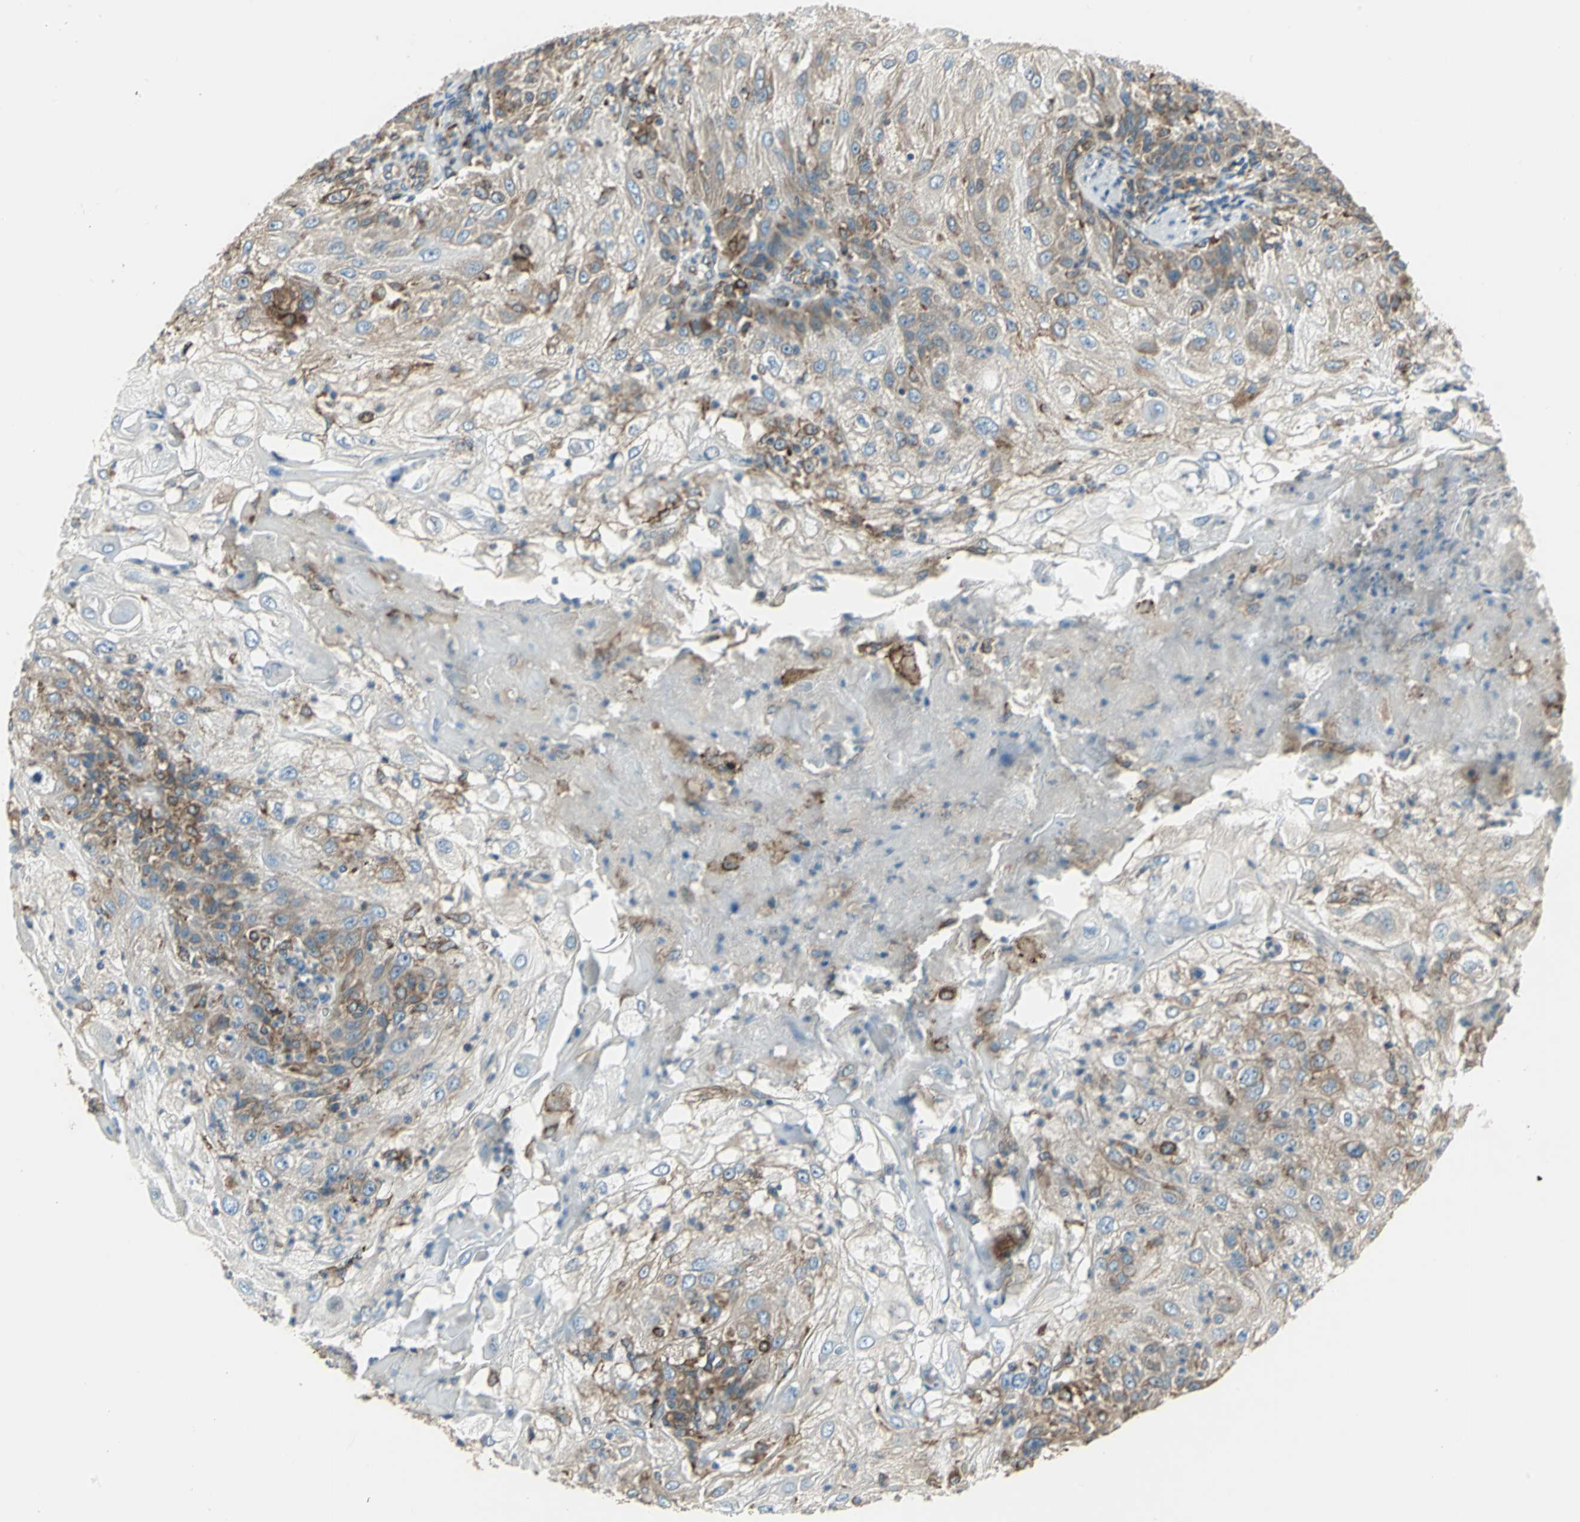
{"staining": {"intensity": "moderate", "quantity": ">75%", "location": "cytoplasmic/membranous"}, "tissue": "skin cancer", "cell_type": "Tumor cells", "image_type": "cancer", "snomed": [{"axis": "morphology", "description": "Normal tissue, NOS"}, {"axis": "morphology", "description": "Squamous cell carcinoma, NOS"}, {"axis": "topography", "description": "Skin"}], "caption": "Tumor cells display medium levels of moderate cytoplasmic/membranous positivity in about >75% of cells in skin cancer.", "gene": "PDIA4", "patient": {"sex": "female", "age": 83}}